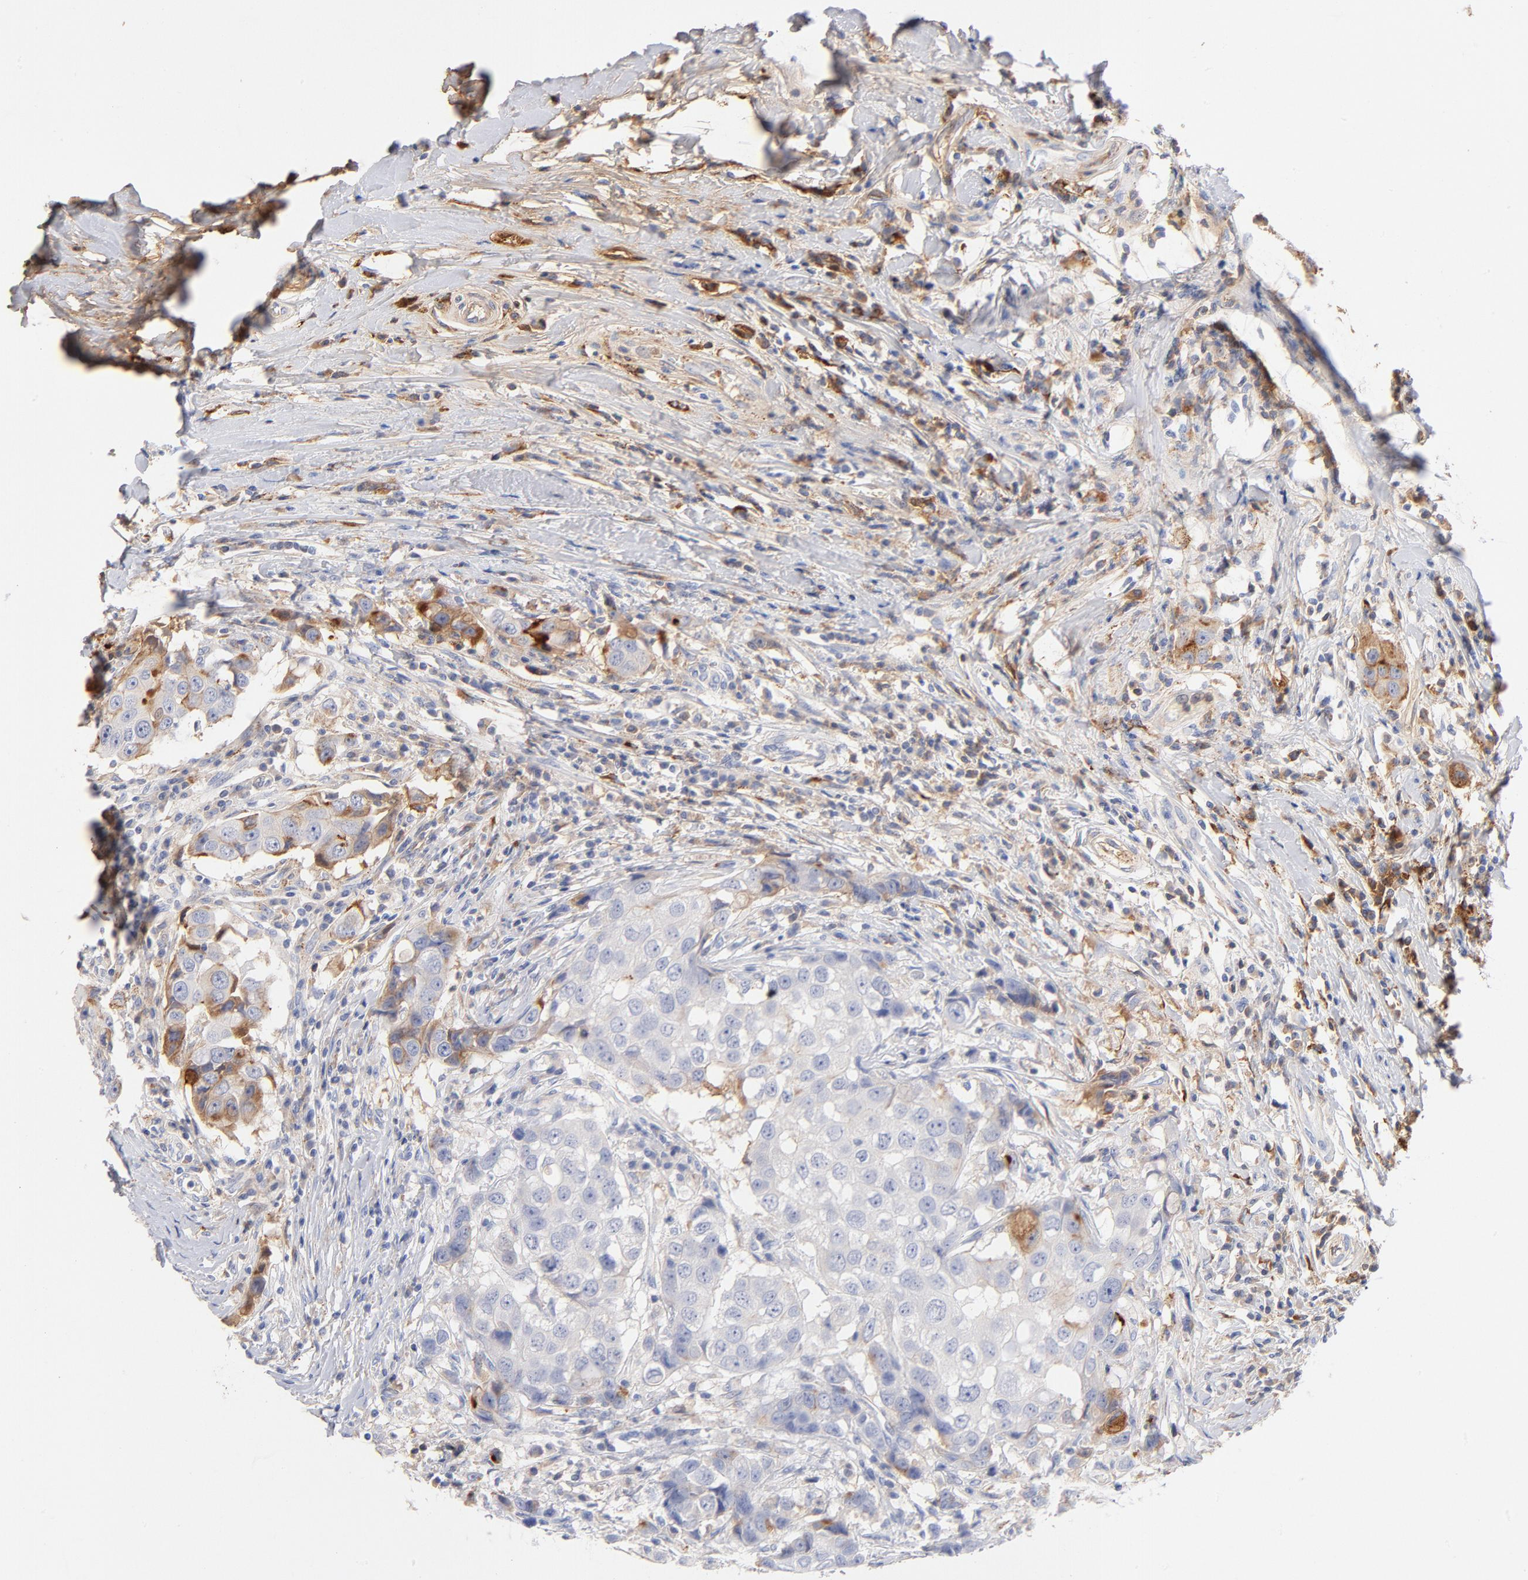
{"staining": {"intensity": "moderate", "quantity": "<25%", "location": "cytoplasmic/membranous"}, "tissue": "breast cancer", "cell_type": "Tumor cells", "image_type": "cancer", "snomed": [{"axis": "morphology", "description": "Duct carcinoma"}, {"axis": "topography", "description": "Breast"}], "caption": "DAB (3,3'-diaminobenzidine) immunohistochemical staining of human breast intraductal carcinoma displays moderate cytoplasmic/membranous protein staining in about <25% of tumor cells.", "gene": "C3", "patient": {"sex": "female", "age": 27}}